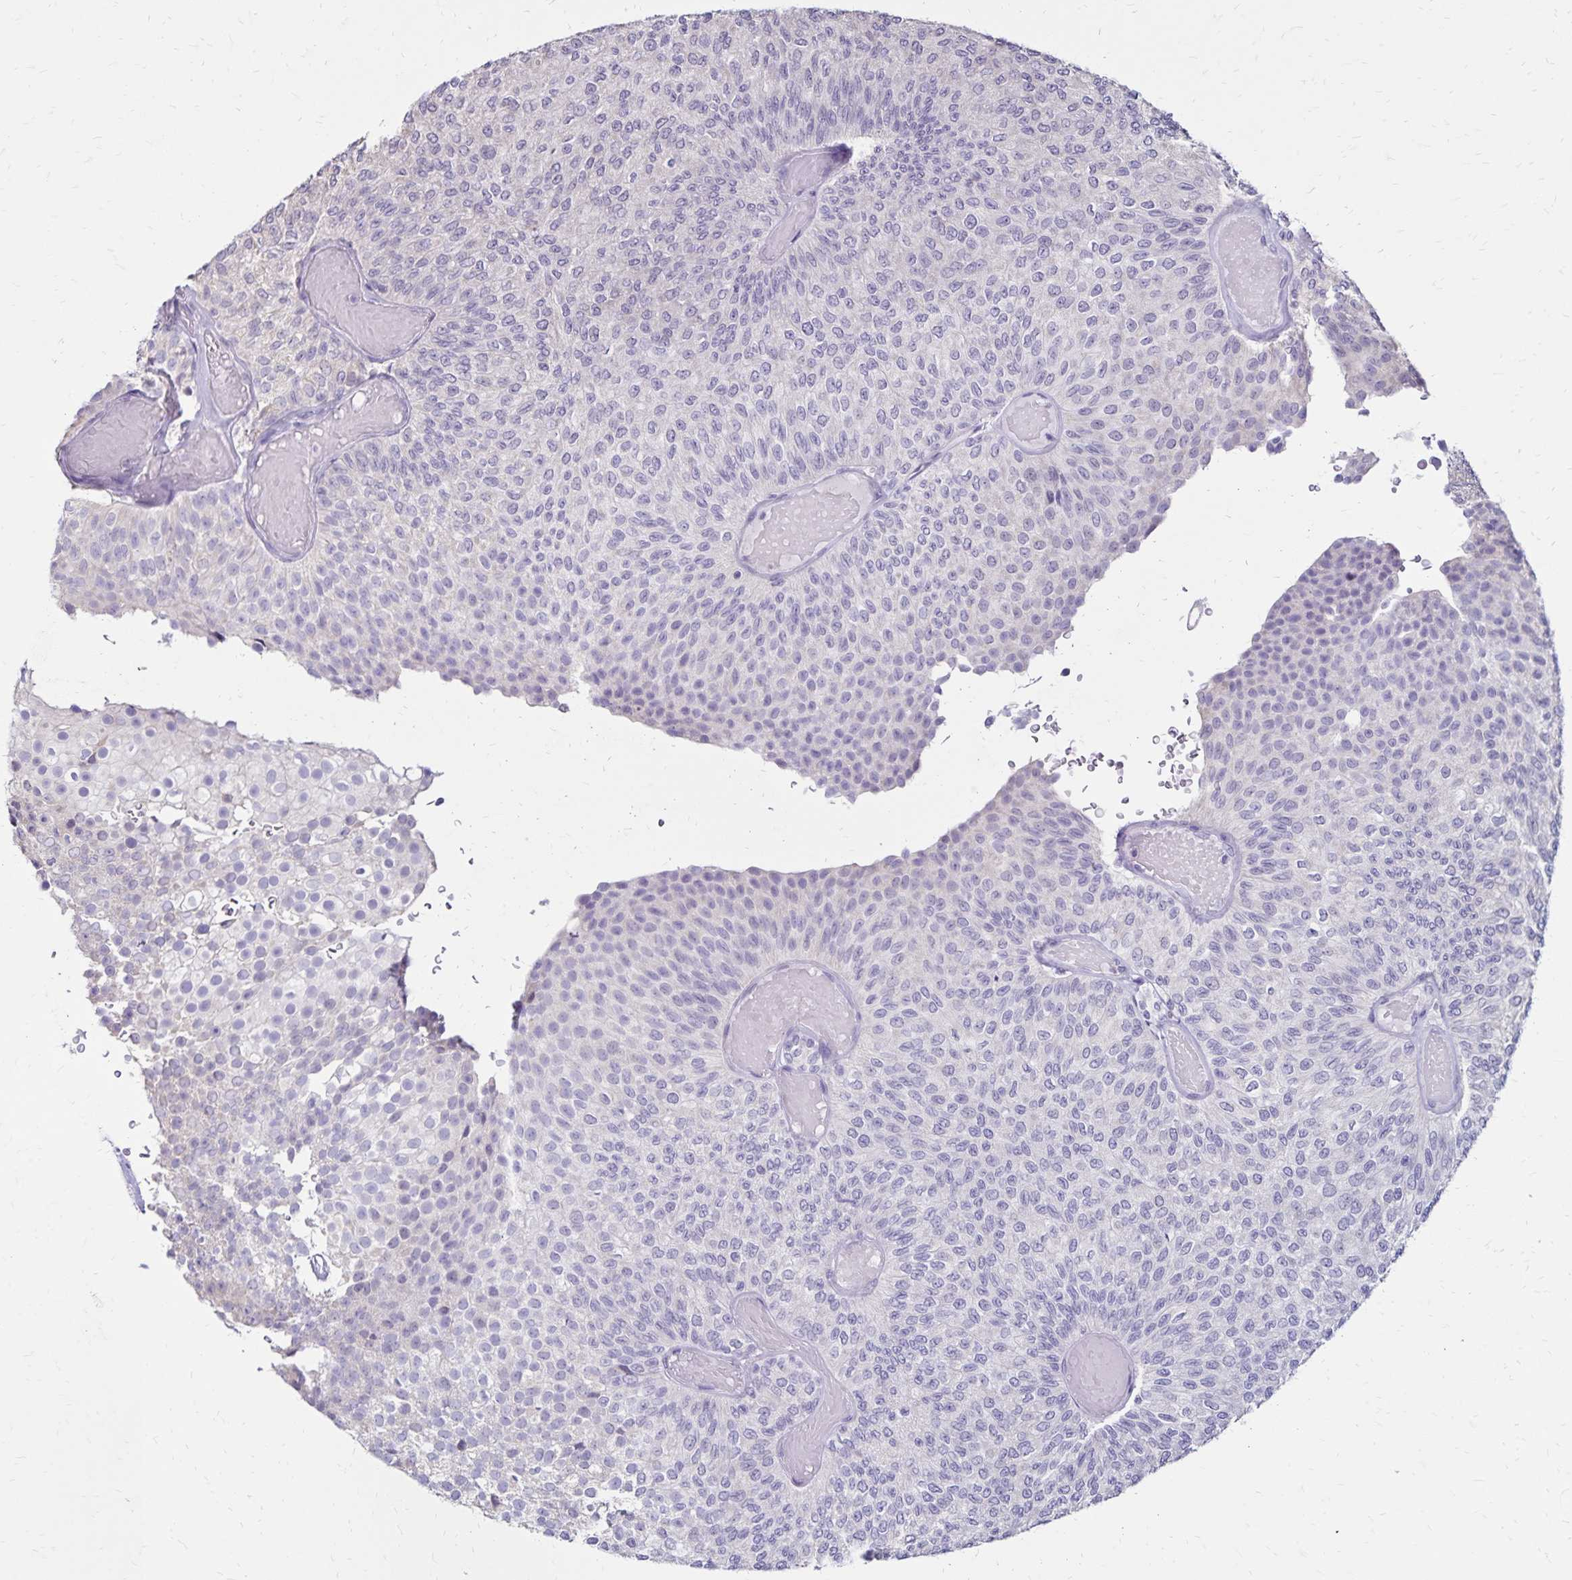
{"staining": {"intensity": "negative", "quantity": "none", "location": "none"}, "tissue": "urothelial cancer", "cell_type": "Tumor cells", "image_type": "cancer", "snomed": [{"axis": "morphology", "description": "Urothelial carcinoma, Low grade"}, {"axis": "topography", "description": "Urinary bladder"}], "caption": "Immunohistochemistry (IHC) of human urothelial carcinoma (low-grade) exhibits no positivity in tumor cells.", "gene": "SH3GL3", "patient": {"sex": "male", "age": 78}}